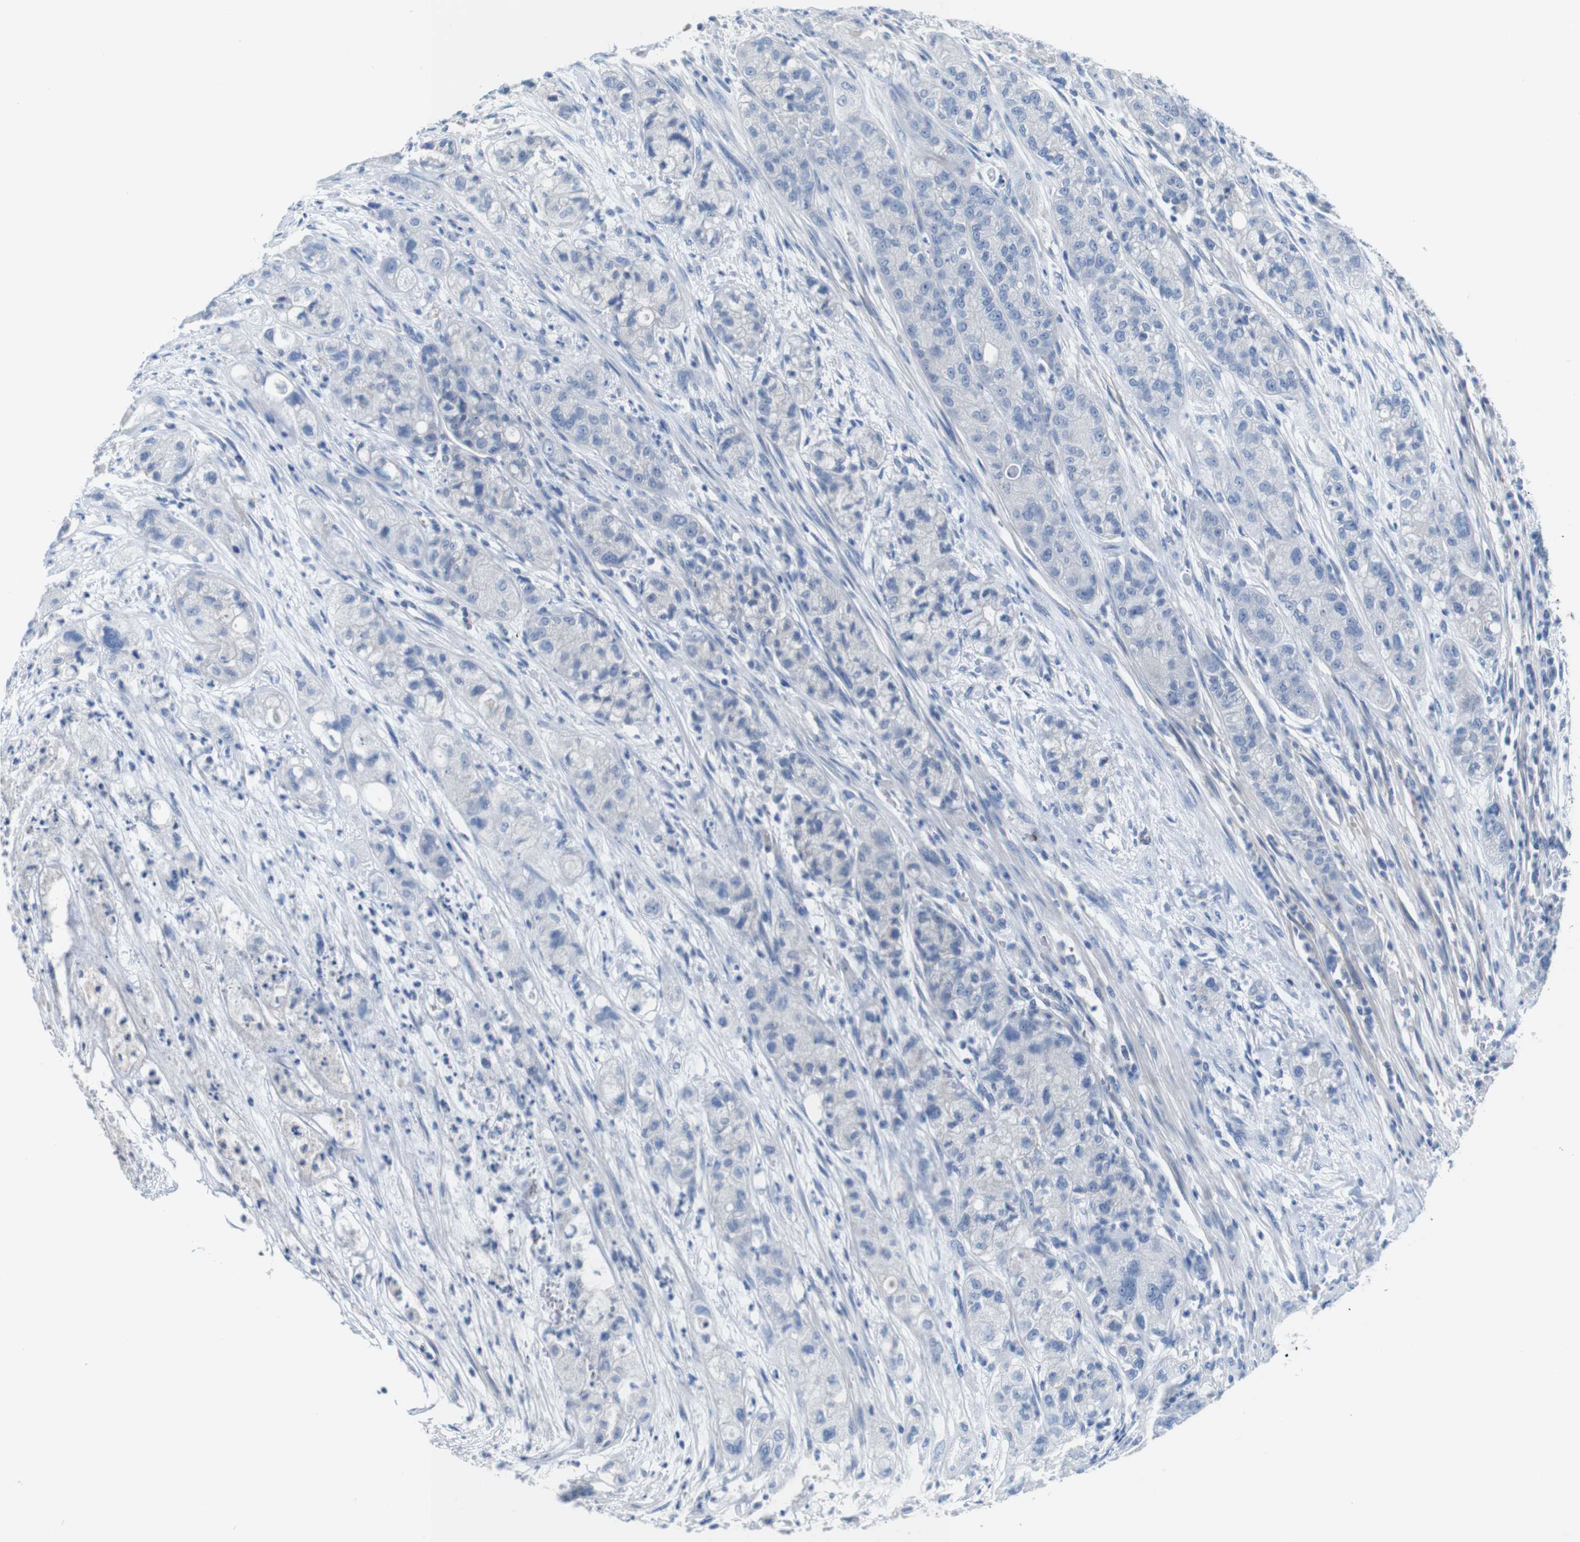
{"staining": {"intensity": "negative", "quantity": "none", "location": "none"}, "tissue": "pancreatic cancer", "cell_type": "Tumor cells", "image_type": "cancer", "snomed": [{"axis": "morphology", "description": "Adenocarcinoma, NOS"}, {"axis": "topography", "description": "Pancreas"}], "caption": "This is an immunohistochemistry histopathology image of pancreatic cancer (adenocarcinoma). There is no positivity in tumor cells.", "gene": "IGSF8", "patient": {"sex": "female", "age": 78}}